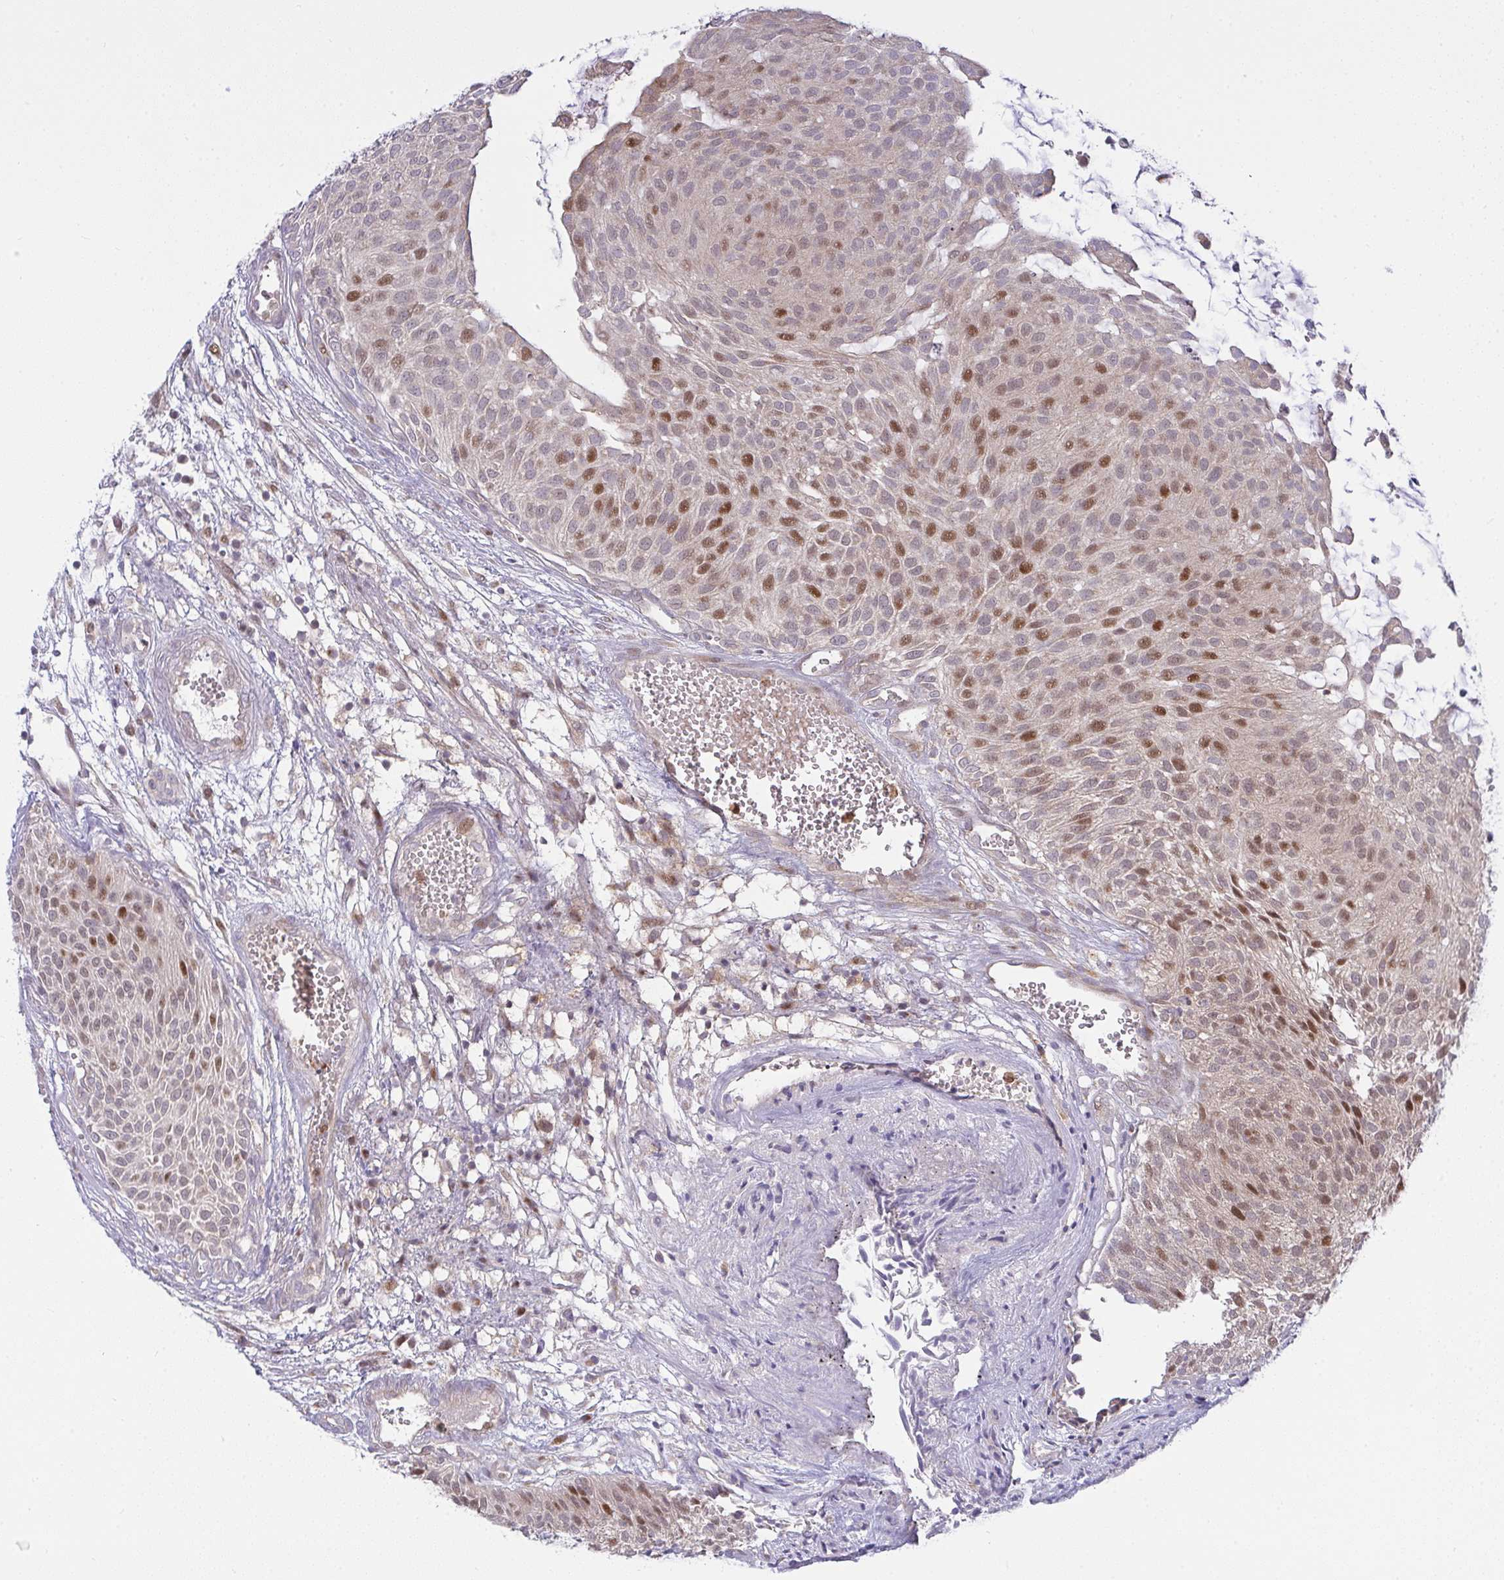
{"staining": {"intensity": "moderate", "quantity": "25%-75%", "location": "nuclear"}, "tissue": "urothelial cancer", "cell_type": "Tumor cells", "image_type": "cancer", "snomed": [{"axis": "morphology", "description": "Urothelial carcinoma, NOS"}, {"axis": "topography", "description": "Urinary bladder"}], "caption": "Tumor cells reveal moderate nuclear positivity in about 25%-75% of cells in urothelial cancer.", "gene": "ZNF554", "patient": {"sex": "male", "age": 84}}